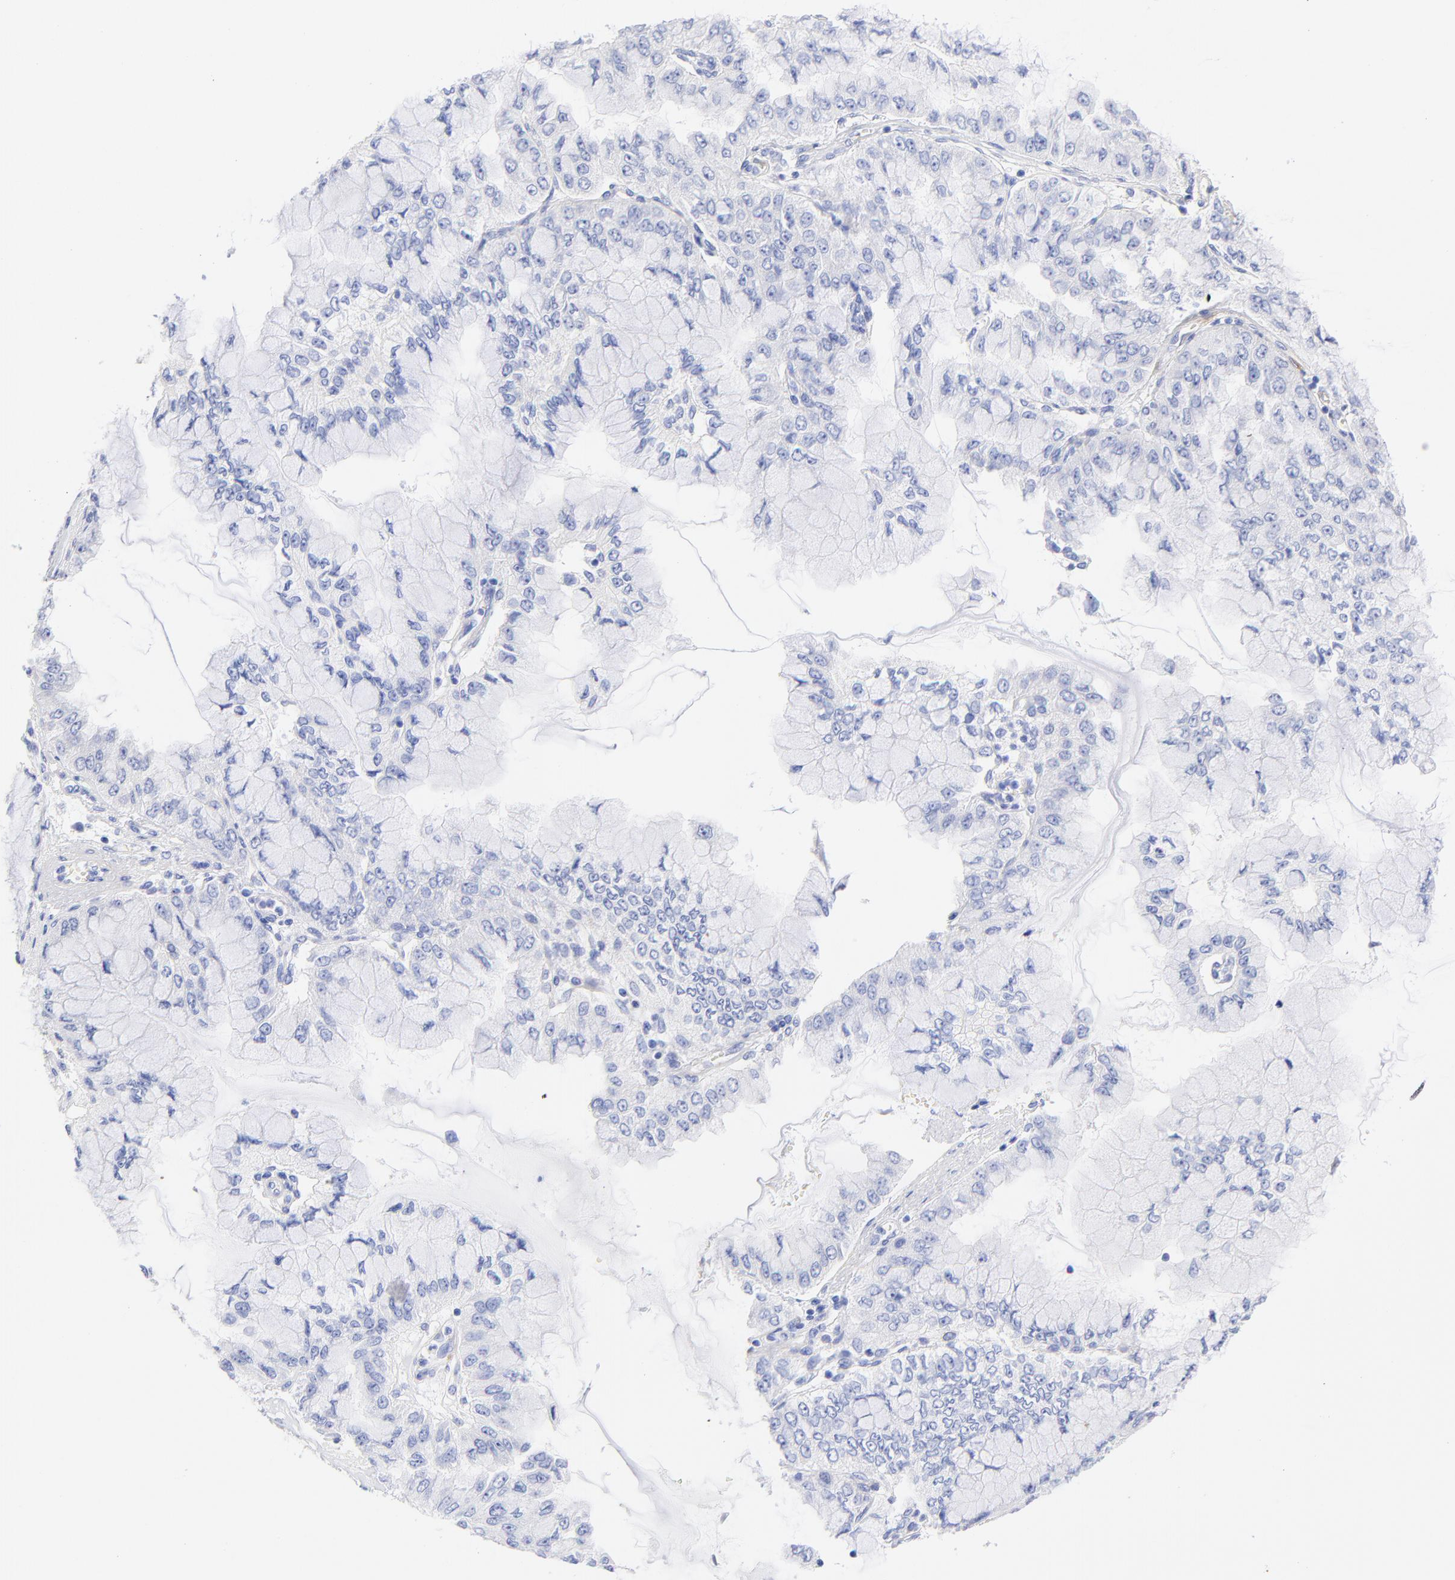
{"staining": {"intensity": "negative", "quantity": "none", "location": "none"}, "tissue": "liver cancer", "cell_type": "Tumor cells", "image_type": "cancer", "snomed": [{"axis": "morphology", "description": "Cholangiocarcinoma"}, {"axis": "topography", "description": "Liver"}], "caption": "High power microscopy histopathology image of an immunohistochemistry image of liver cancer (cholangiocarcinoma), revealing no significant staining in tumor cells. The staining was performed using DAB (3,3'-diaminobenzidine) to visualize the protein expression in brown, while the nuclei were stained in blue with hematoxylin (Magnification: 20x).", "gene": "C1QTNF6", "patient": {"sex": "female", "age": 79}}